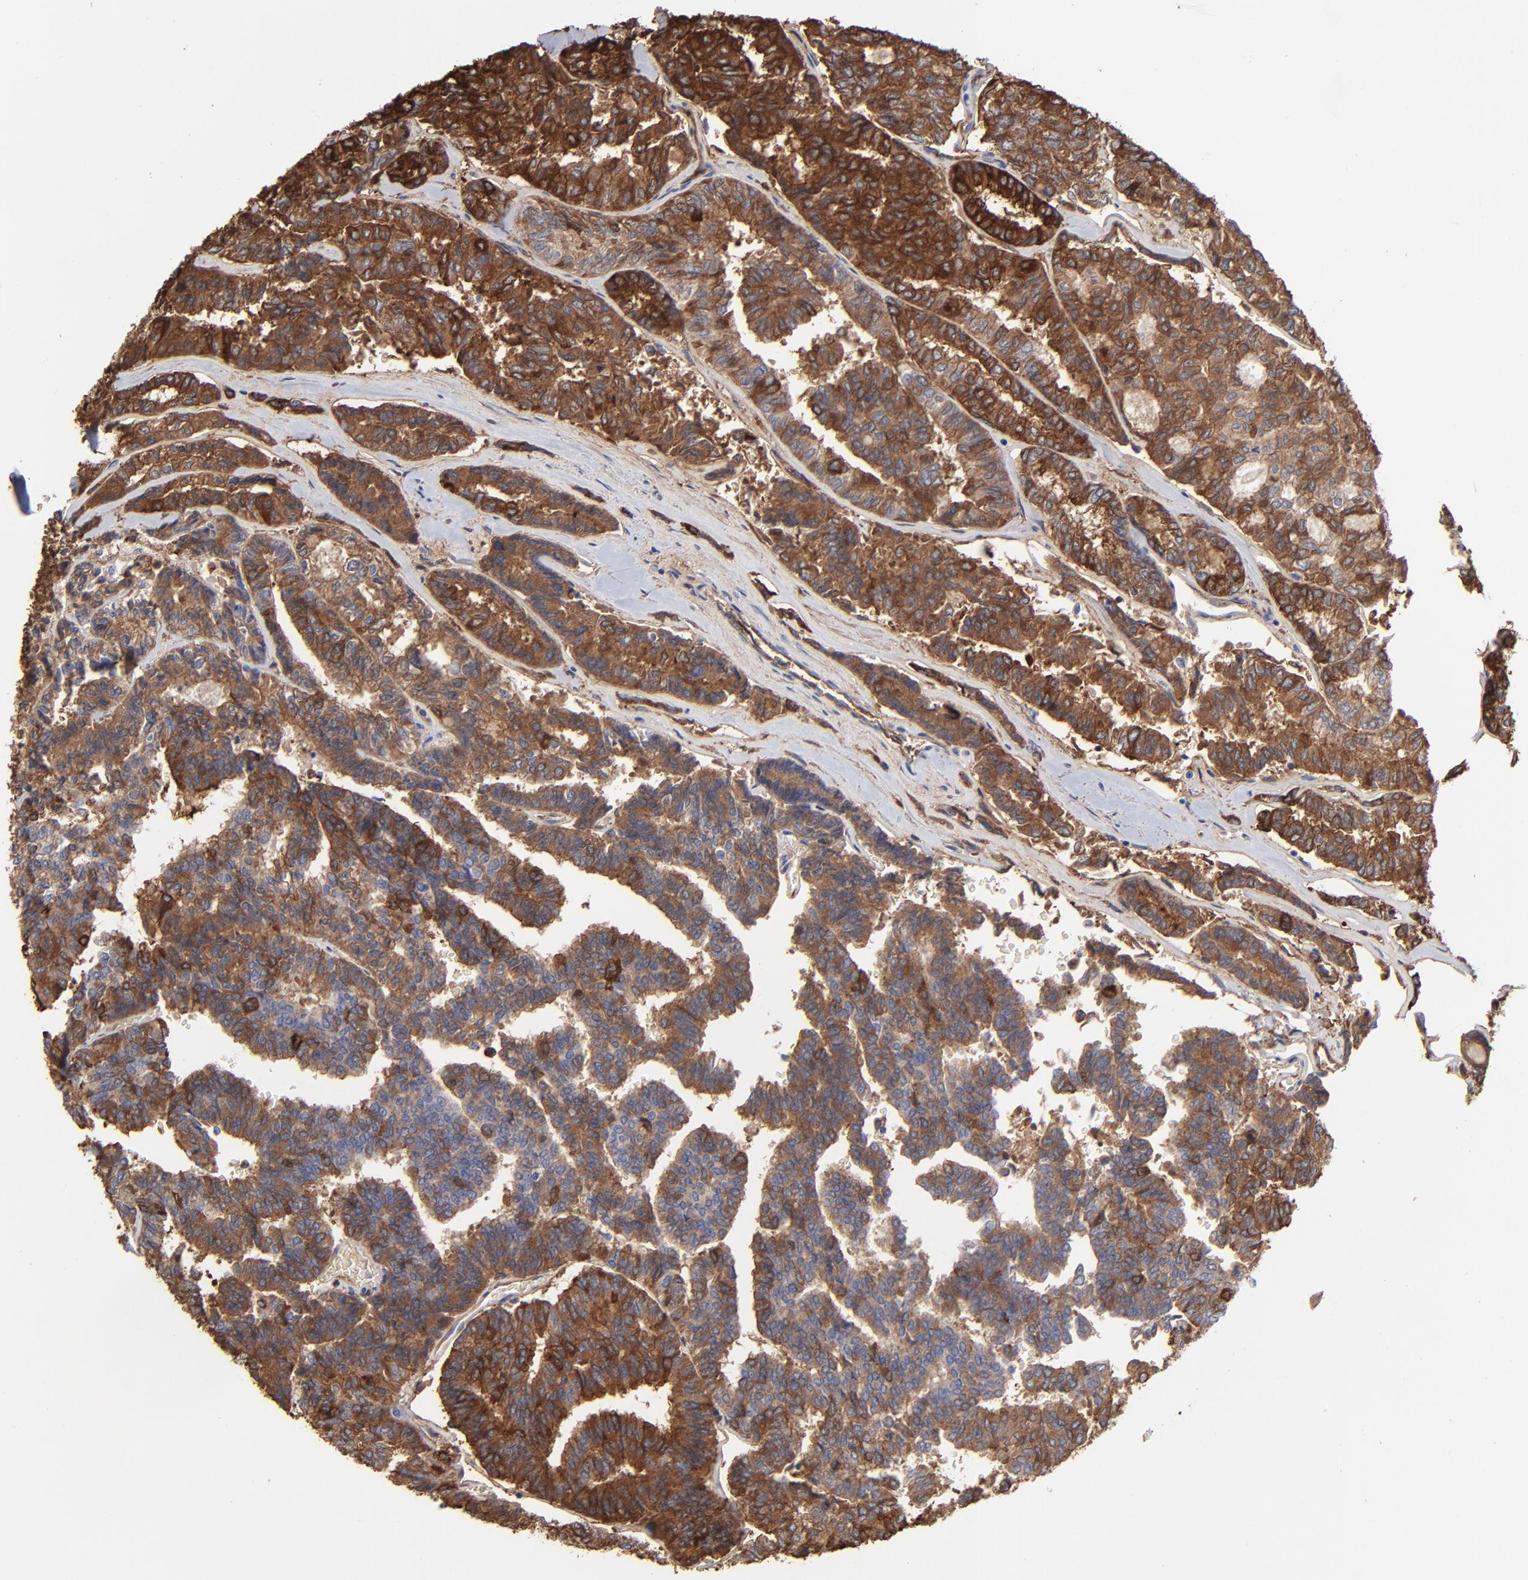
{"staining": {"intensity": "strong", "quantity": ">75%", "location": "cytoplasmic/membranous"}, "tissue": "thyroid cancer", "cell_type": "Tumor cells", "image_type": "cancer", "snomed": [{"axis": "morphology", "description": "Papillary adenocarcinoma, NOS"}, {"axis": "topography", "description": "Thyroid gland"}], "caption": "Immunohistochemistry micrograph of neoplastic tissue: human thyroid cancer stained using immunohistochemistry demonstrates high levels of strong protein expression localized specifically in the cytoplasmic/membranous of tumor cells, appearing as a cytoplasmic/membranous brown color.", "gene": "CILP", "patient": {"sex": "female", "age": 35}}